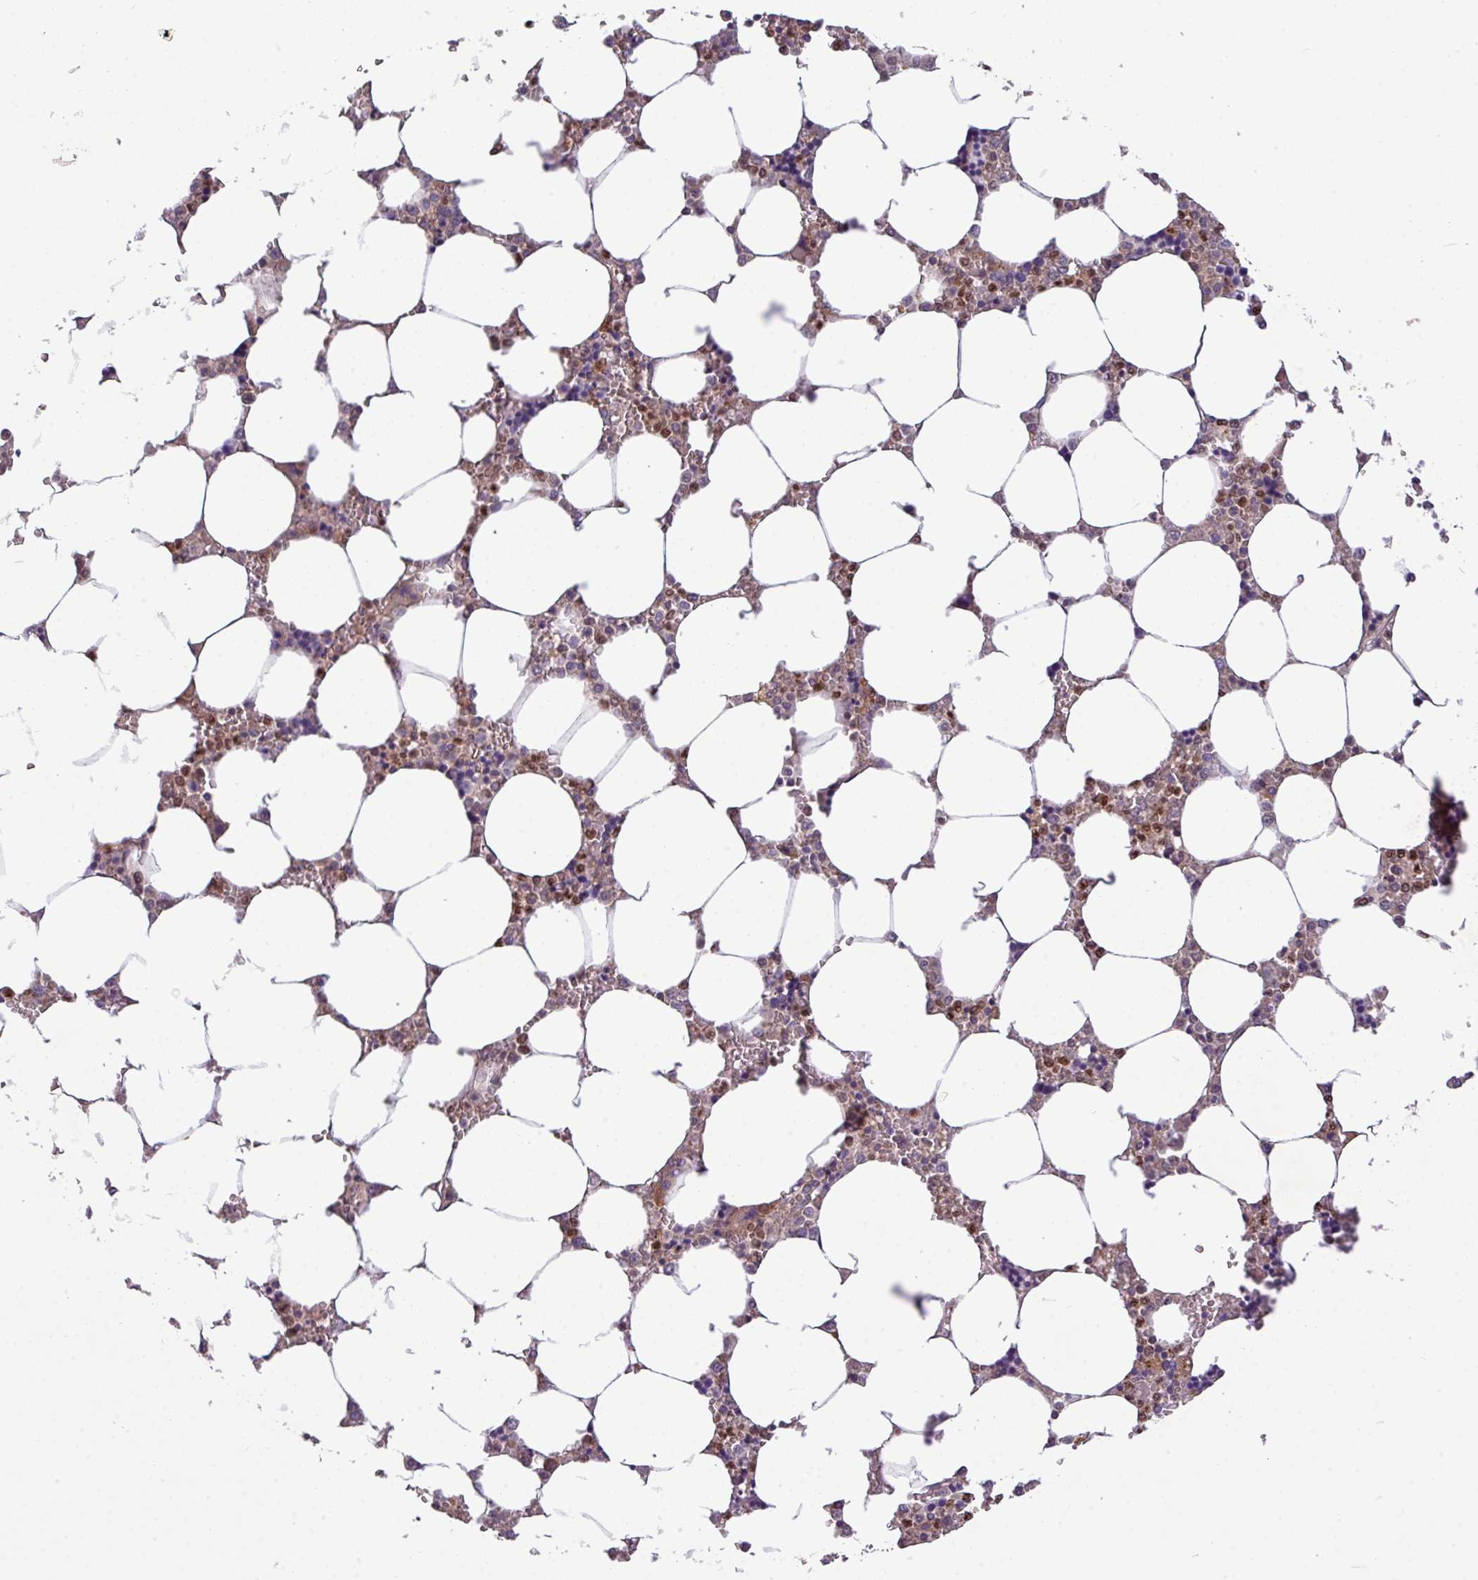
{"staining": {"intensity": "moderate", "quantity": "<25%", "location": "nuclear"}, "tissue": "bone marrow", "cell_type": "Hematopoietic cells", "image_type": "normal", "snomed": [{"axis": "morphology", "description": "Normal tissue, NOS"}, {"axis": "topography", "description": "Bone marrow"}], "caption": "Human bone marrow stained with a brown dye reveals moderate nuclear positive positivity in approximately <25% of hematopoietic cells.", "gene": "PAPLN", "patient": {"sex": "male", "age": 64}}